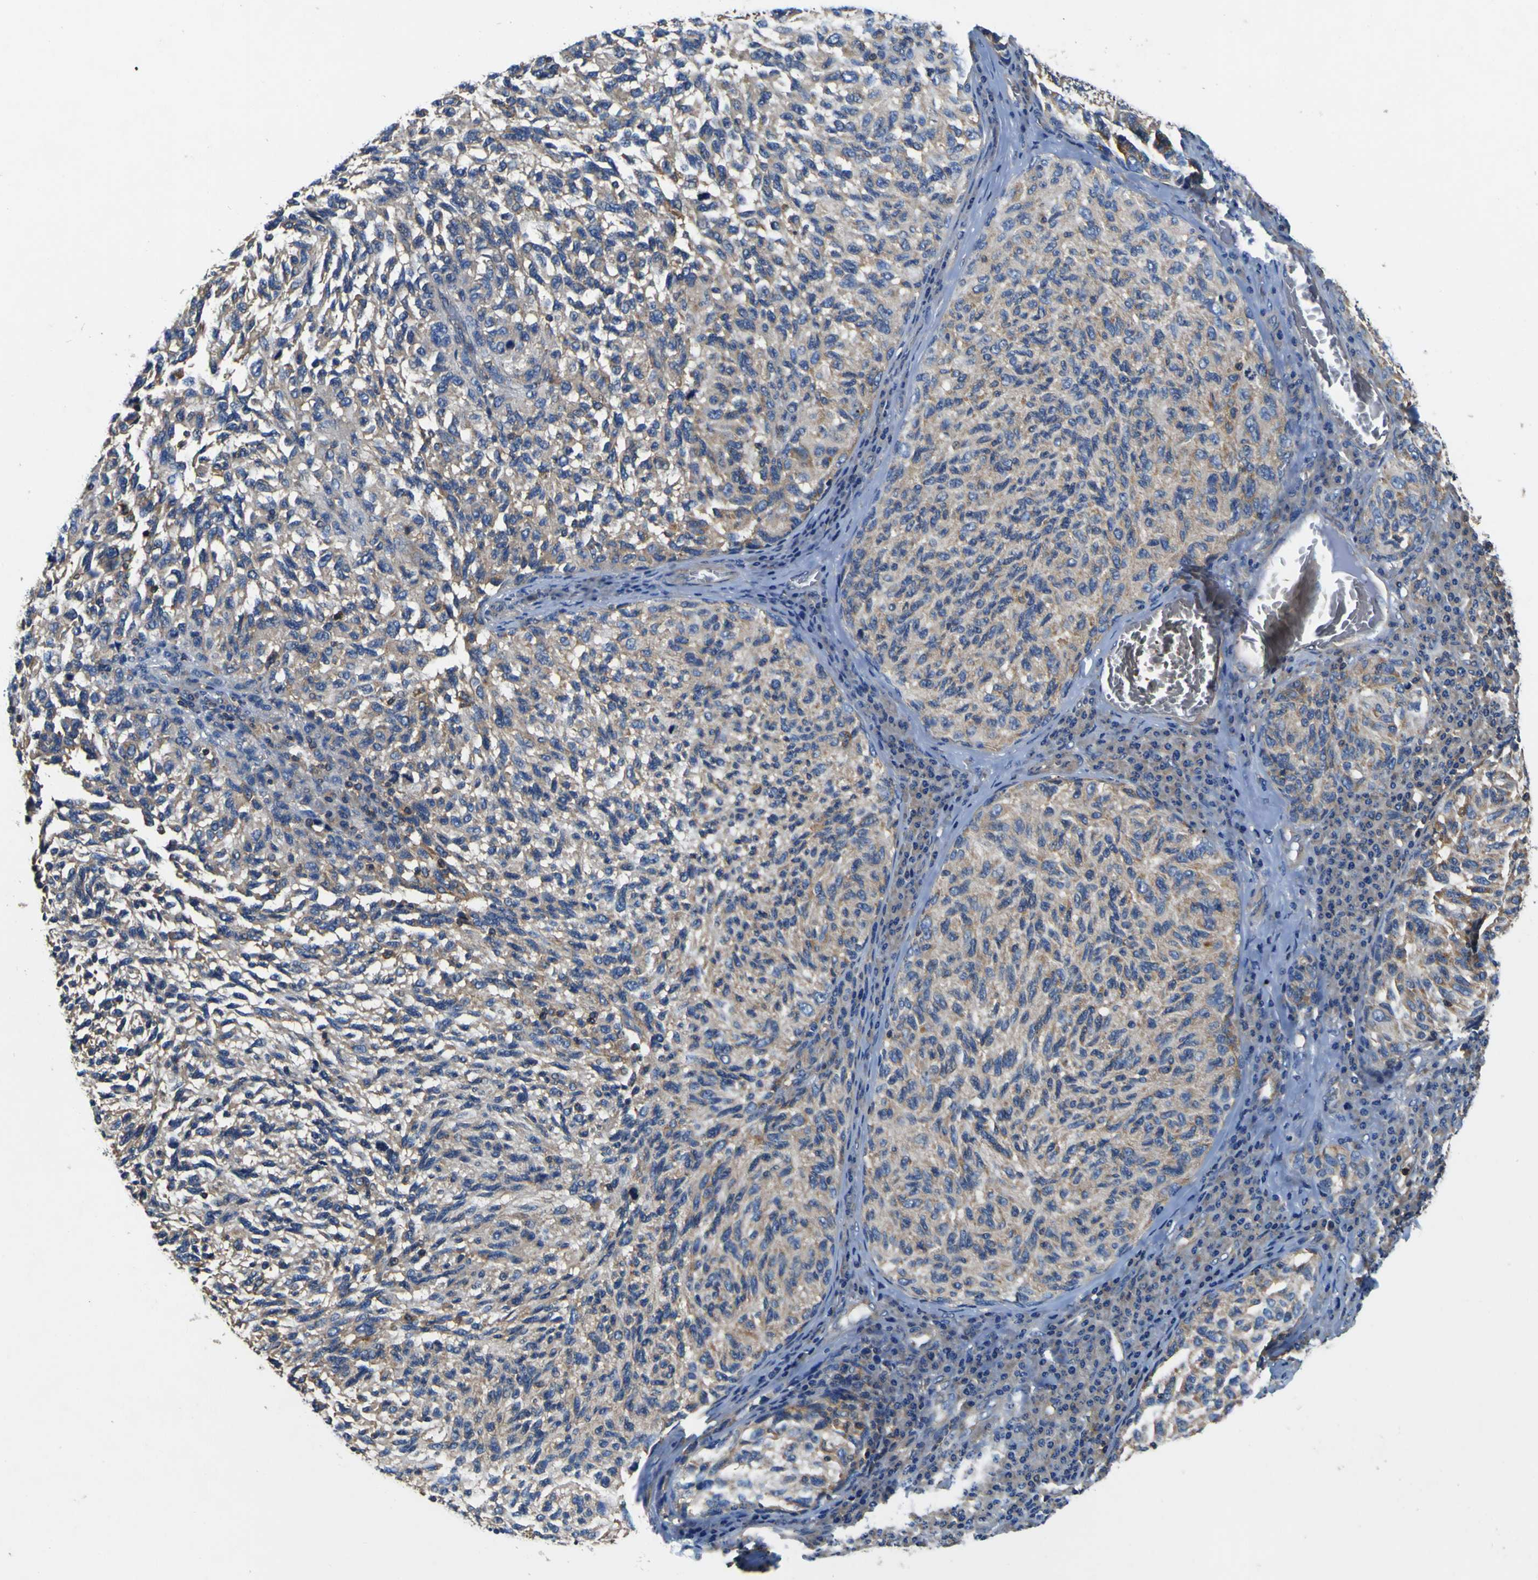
{"staining": {"intensity": "weak", "quantity": ">75%", "location": "cytoplasmic/membranous"}, "tissue": "melanoma", "cell_type": "Tumor cells", "image_type": "cancer", "snomed": [{"axis": "morphology", "description": "Malignant melanoma, NOS"}, {"axis": "topography", "description": "Skin"}], "caption": "A photomicrograph of human melanoma stained for a protein exhibits weak cytoplasmic/membranous brown staining in tumor cells. (brown staining indicates protein expression, while blue staining denotes nuclei).", "gene": "CNR2", "patient": {"sex": "female", "age": 73}}